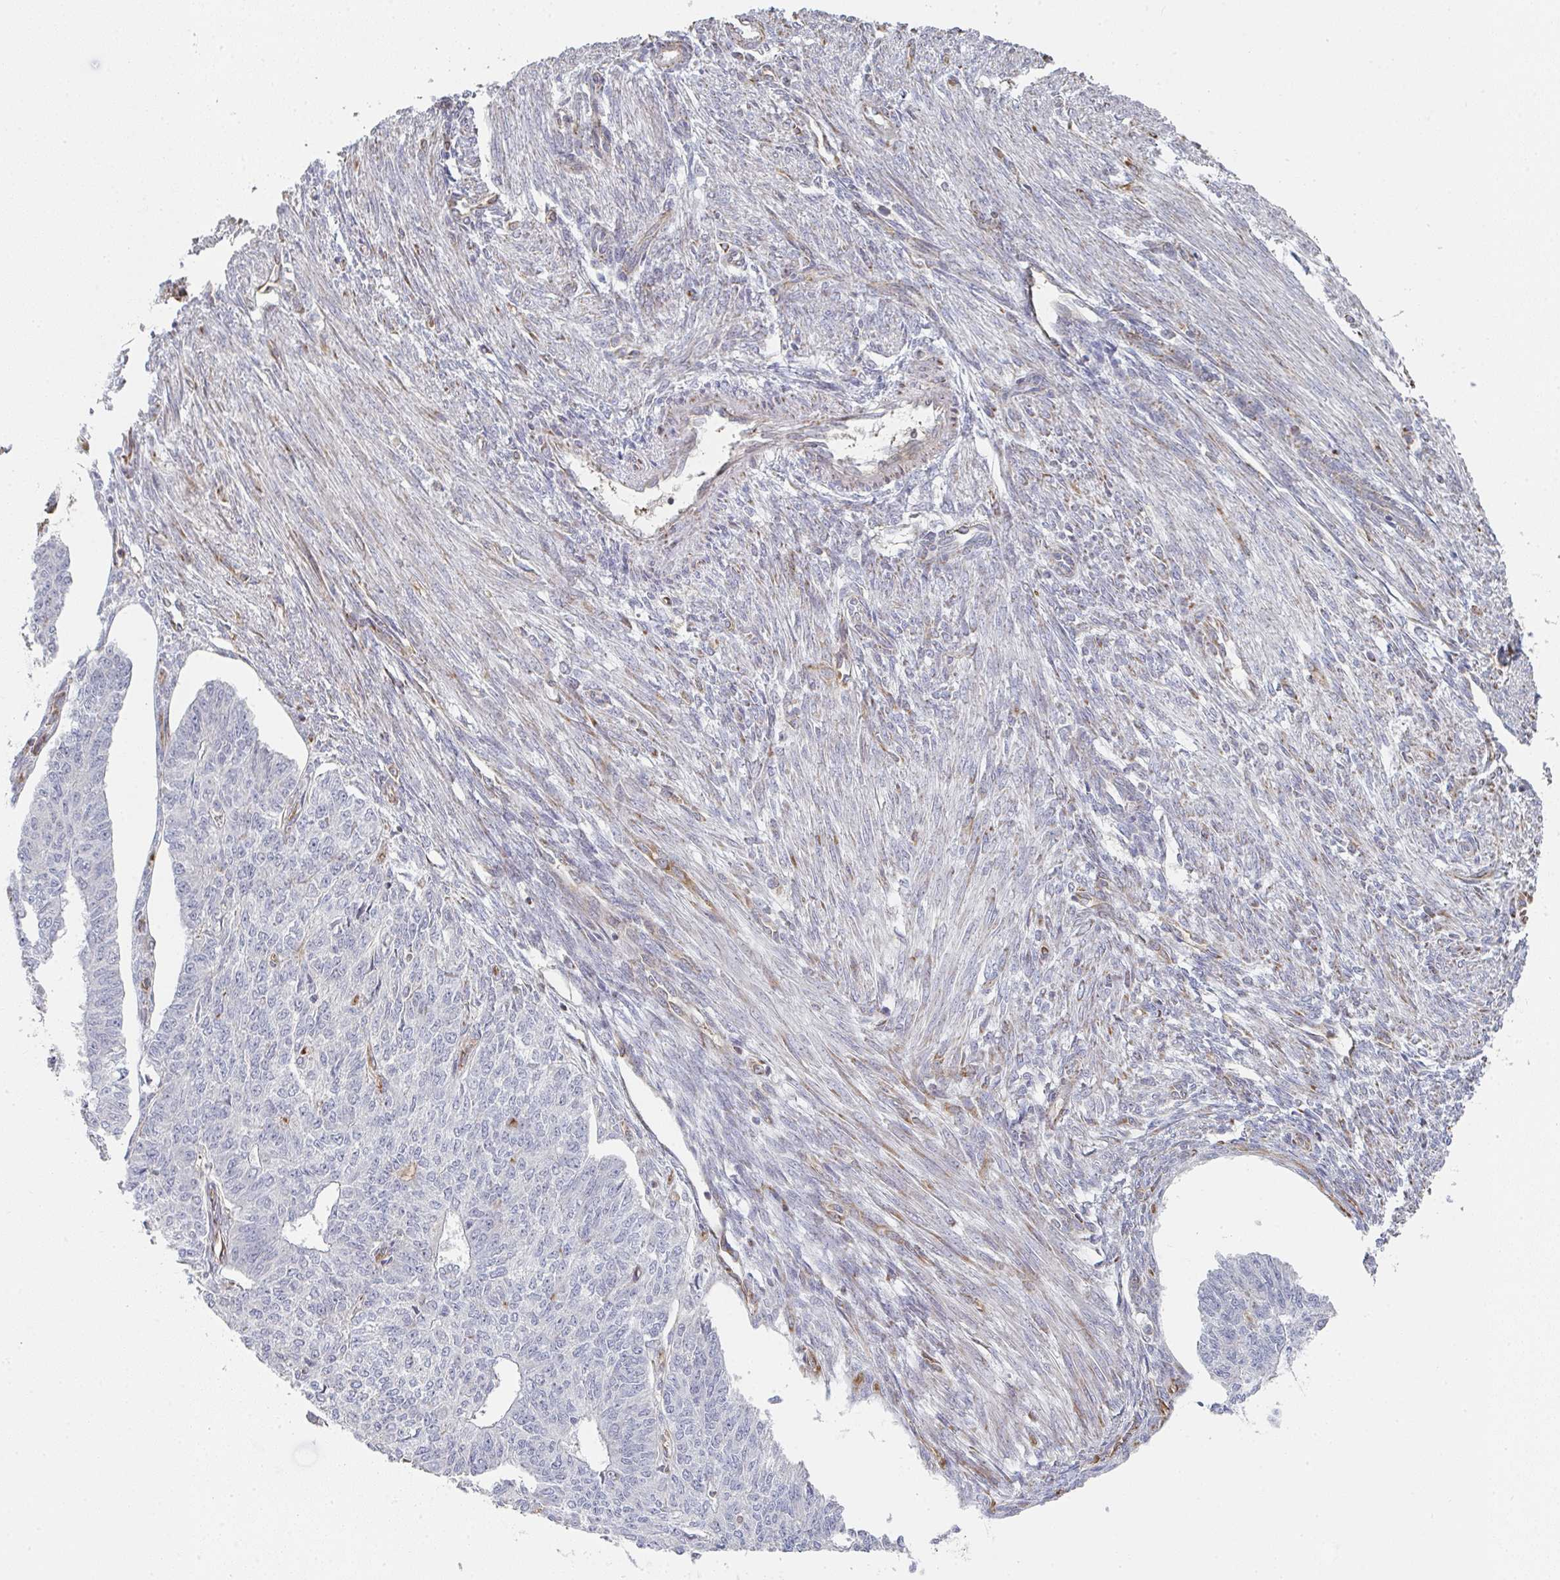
{"staining": {"intensity": "negative", "quantity": "none", "location": "none"}, "tissue": "endometrial cancer", "cell_type": "Tumor cells", "image_type": "cancer", "snomed": [{"axis": "morphology", "description": "Adenocarcinoma, NOS"}, {"axis": "topography", "description": "Endometrium"}], "caption": "Endometrial cancer (adenocarcinoma) was stained to show a protein in brown. There is no significant expression in tumor cells.", "gene": "ZNF526", "patient": {"sex": "female", "age": 32}}